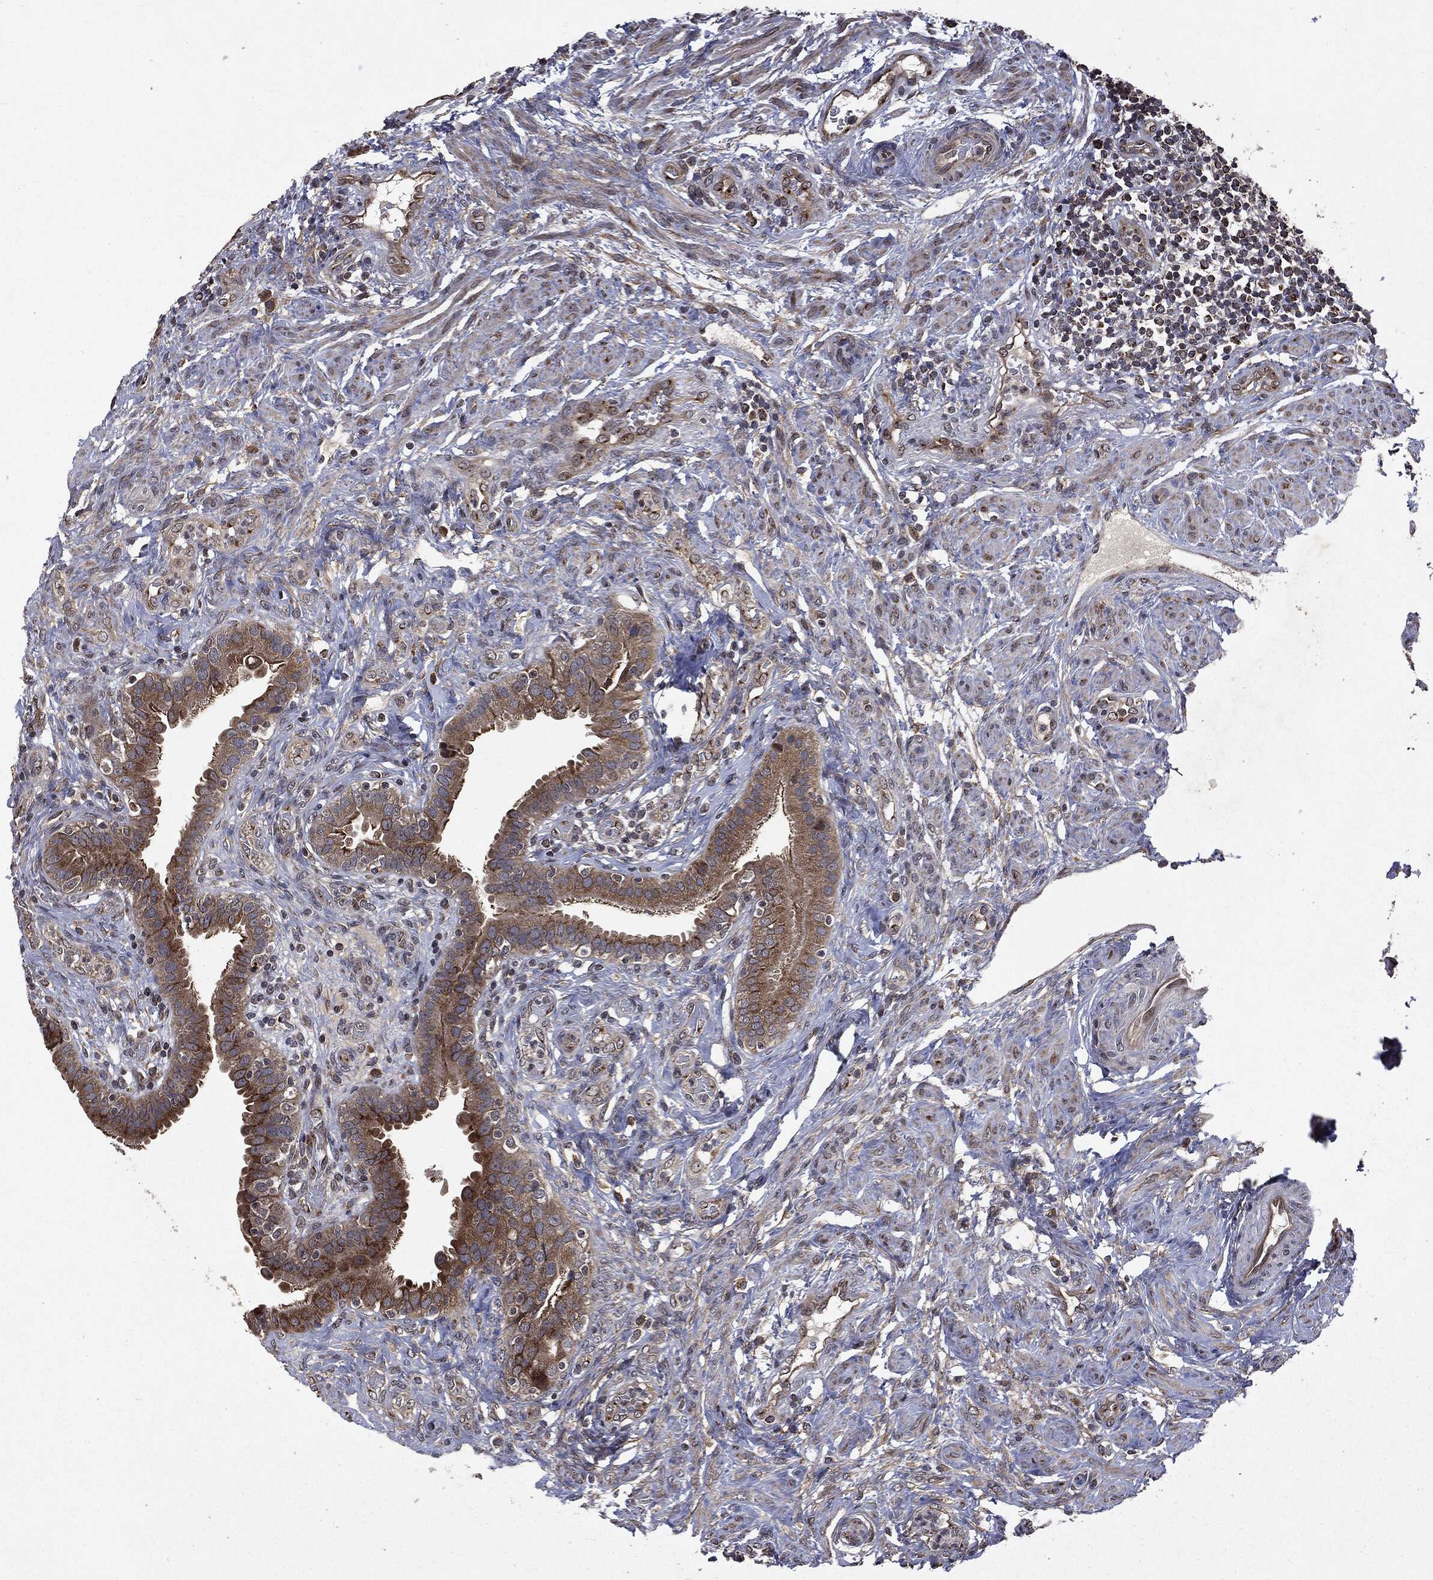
{"staining": {"intensity": "strong", "quantity": "25%-75%", "location": "cytoplasmic/membranous"}, "tissue": "fallopian tube", "cell_type": "Glandular cells", "image_type": "normal", "snomed": [{"axis": "morphology", "description": "Normal tissue, NOS"}, {"axis": "topography", "description": "Fallopian tube"}], "caption": "The image demonstrates staining of unremarkable fallopian tube, revealing strong cytoplasmic/membranous protein staining (brown color) within glandular cells.", "gene": "PLPPR2", "patient": {"sex": "female", "age": 41}}